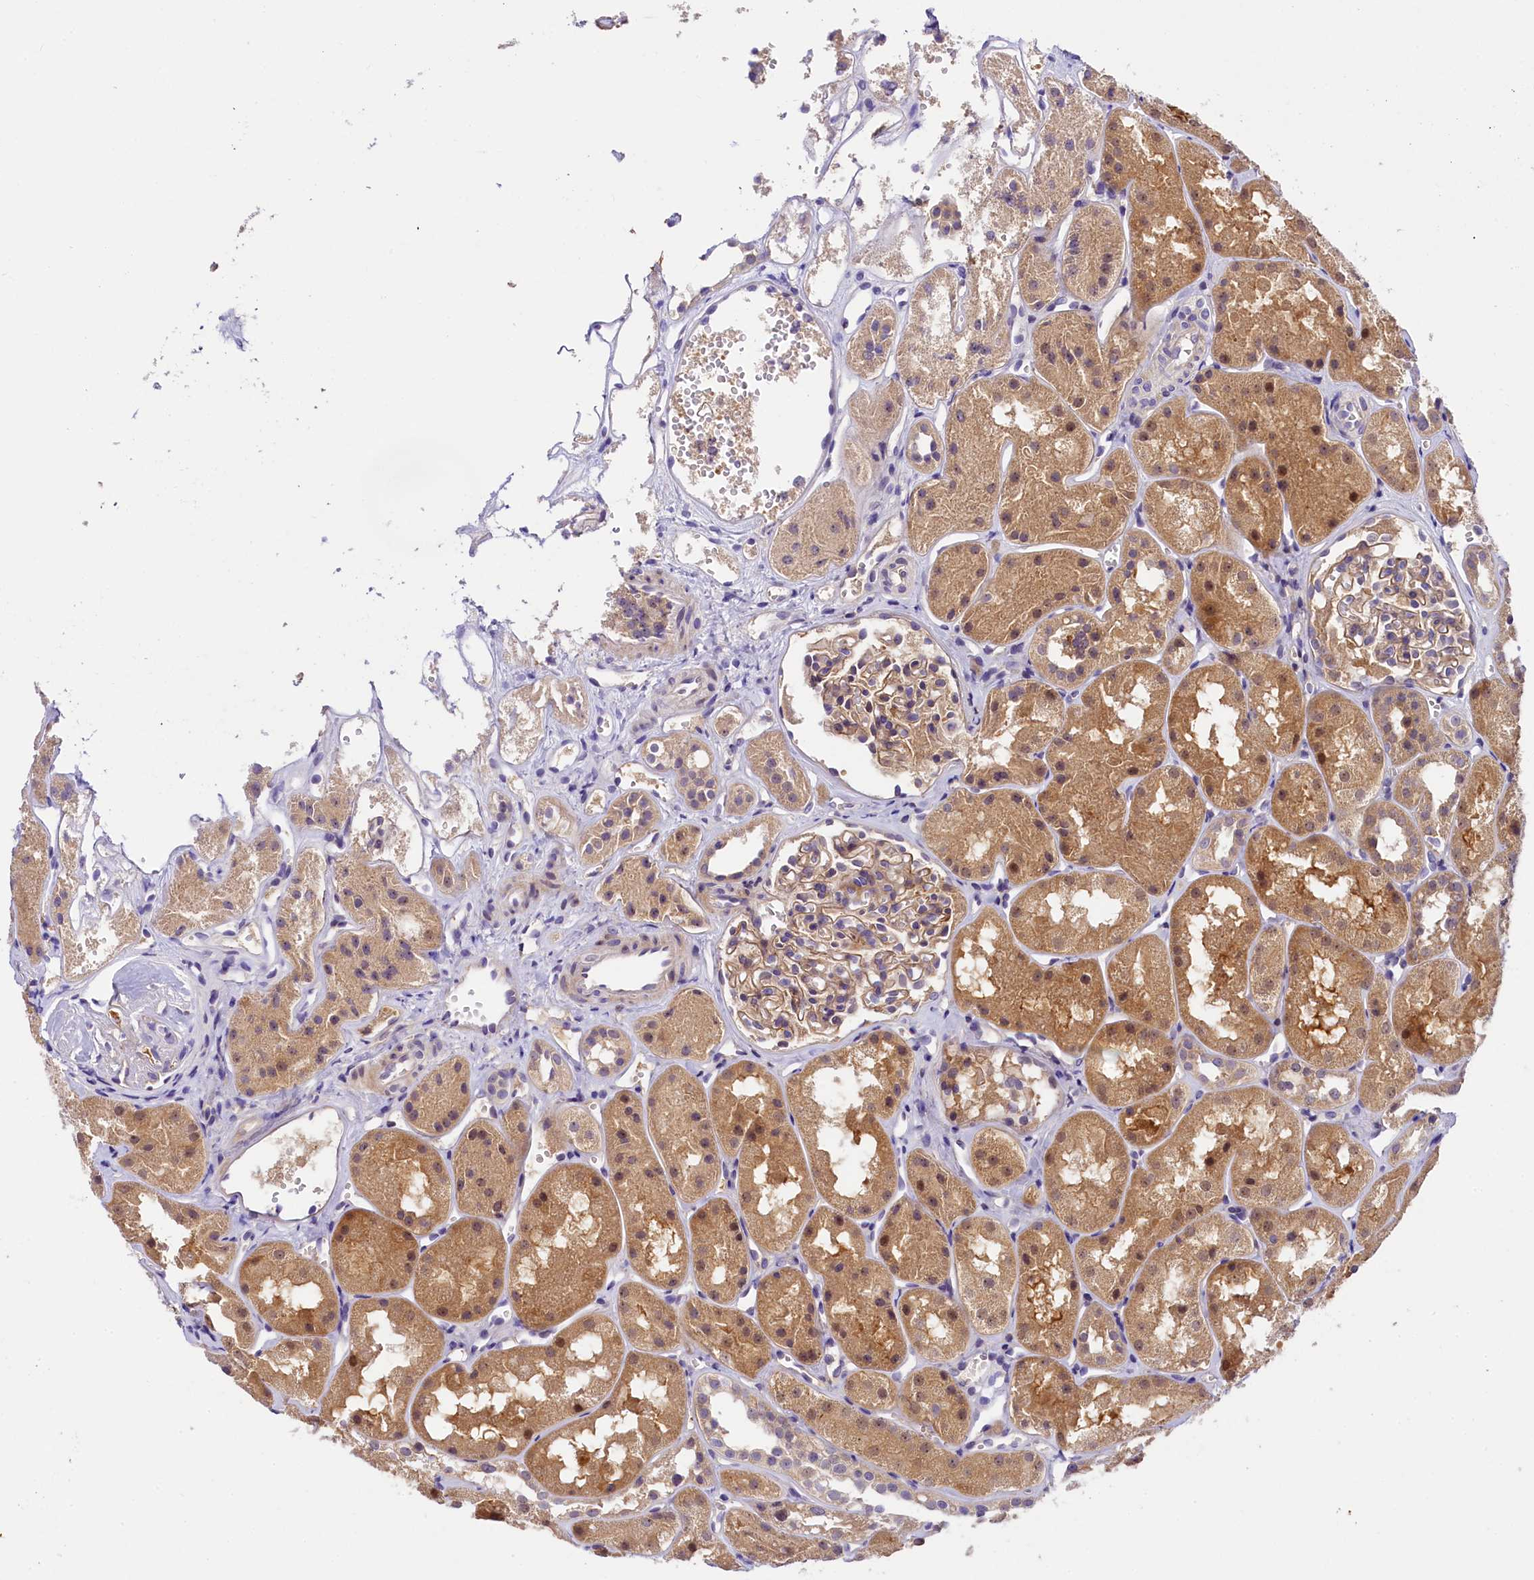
{"staining": {"intensity": "weak", "quantity": ">75%", "location": "cytoplasmic/membranous"}, "tissue": "kidney", "cell_type": "Cells in glomeruli", "image_type": "normal", "snomed": [{"axis": "morphology", "description": "Normal tissue, NOS"}, {"axis": "topography", "description": "Kidney"}], "caption": "A low amount of weak cytoplasmic/membranous positivity is seen in about >75% of cells in glomeruli in normal kidney. (DAB (3,3'-diaminobenzidine) = brown stain, brightfield microscopy at high magnification).", "gene": "UBXN6", "patient": {"sex": "male", "age": 16}}